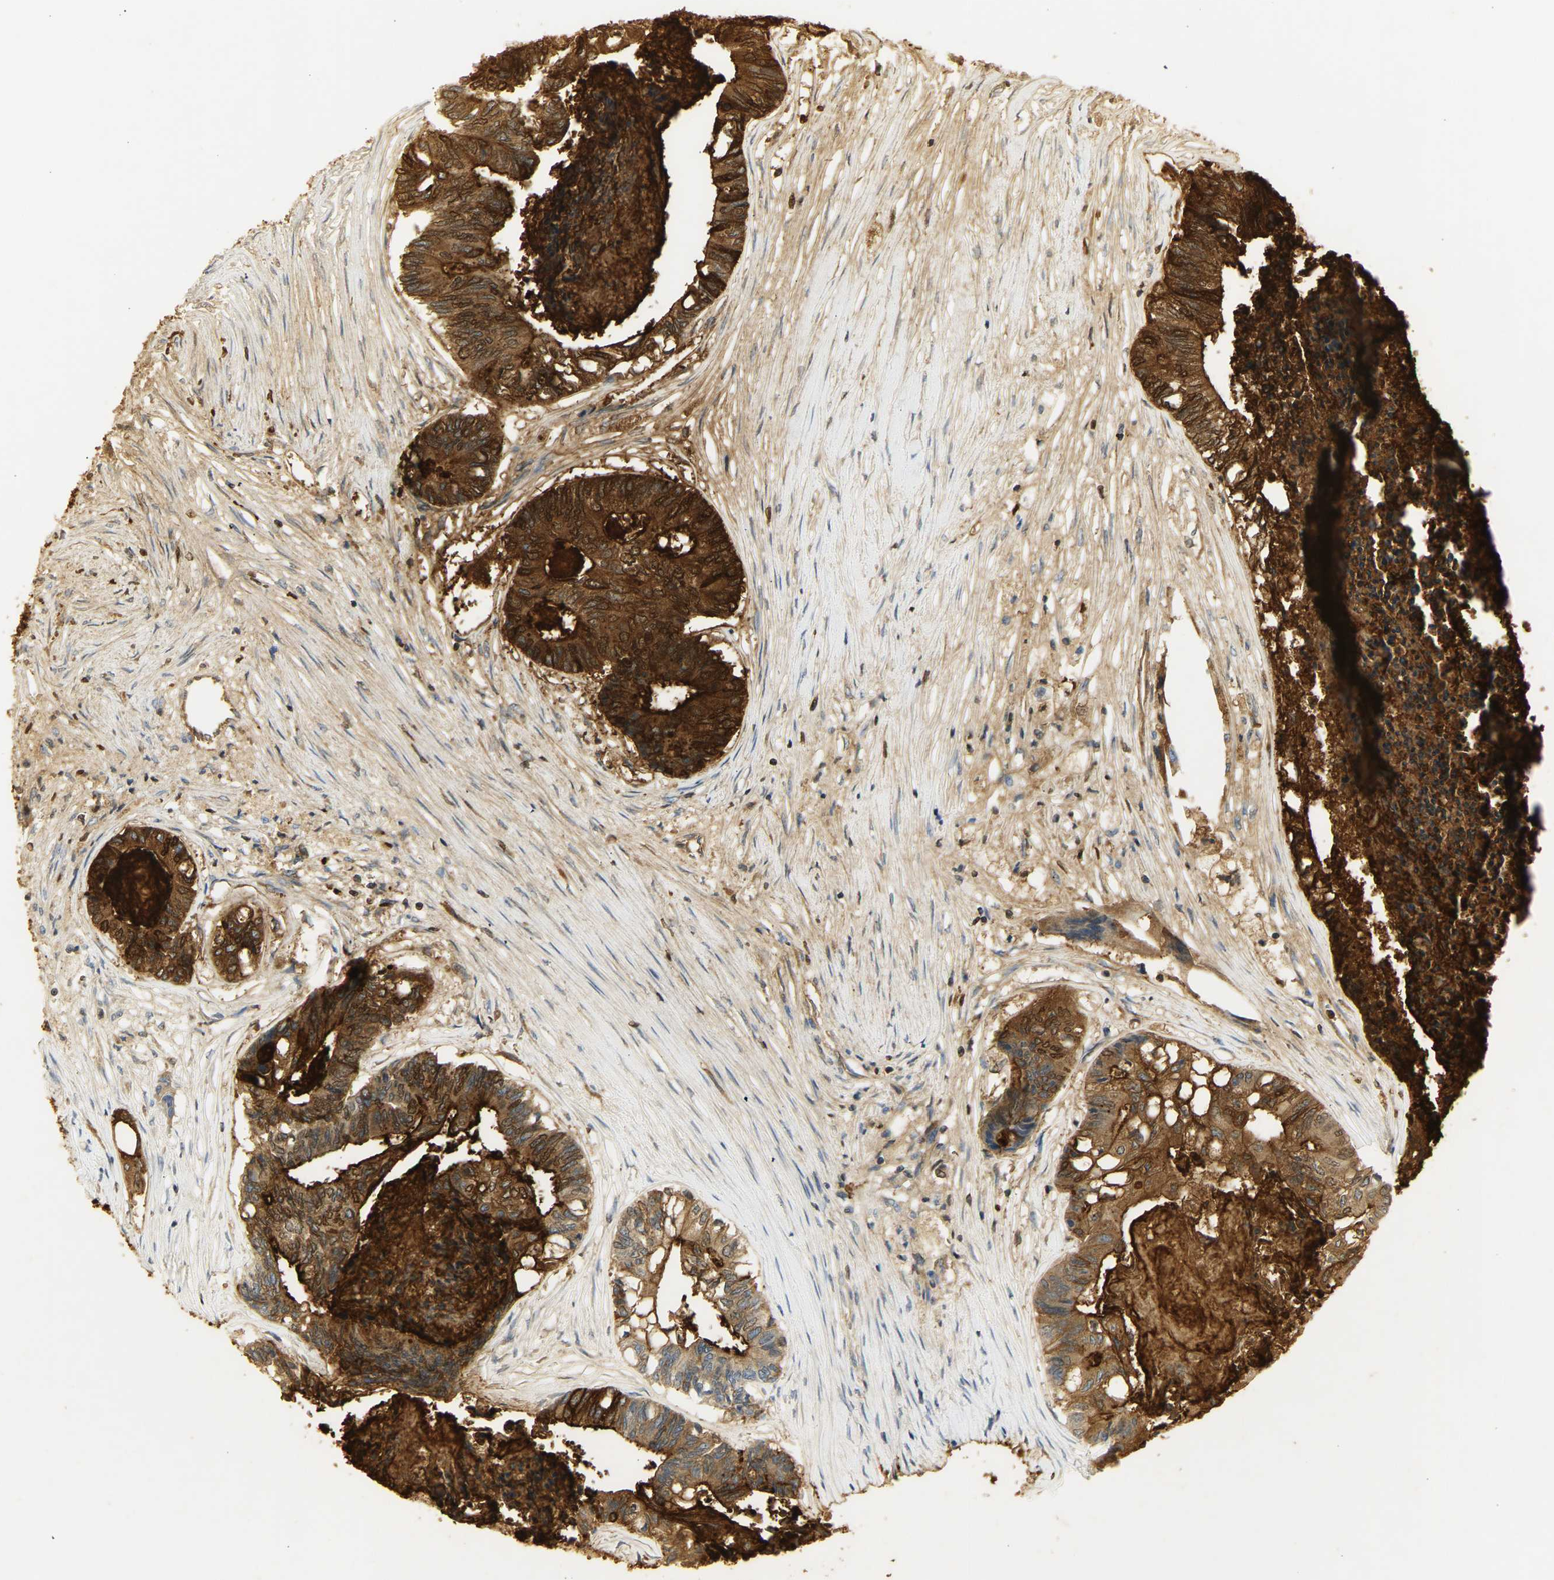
{"staining": {"intensity": "strong", "quantity": ">75%", "location": "cytoplasmic/membranous"}, "tissue": "colorectal cancer", "cell_type": "Tumor cells", "image_type": "cancer", "snomed": [{"axis": "morphology", "description": "Adenocarcinoma, NOS"}, {"axis": "topography", "description": "Rectum"}], "caption": "Protein staining of colorectal cancer (adenocarcinoma) tissue reveals strong cytoplasmic/membranous expression in approximately >75% of tumor cells. The protein of interest is stained brown, and the nuclei are stained in blue (DAB IHC with brightfield microscopy, high magnification).", "gene": "CEACAM5", "patient": {"sex": "male", "age": 63}}